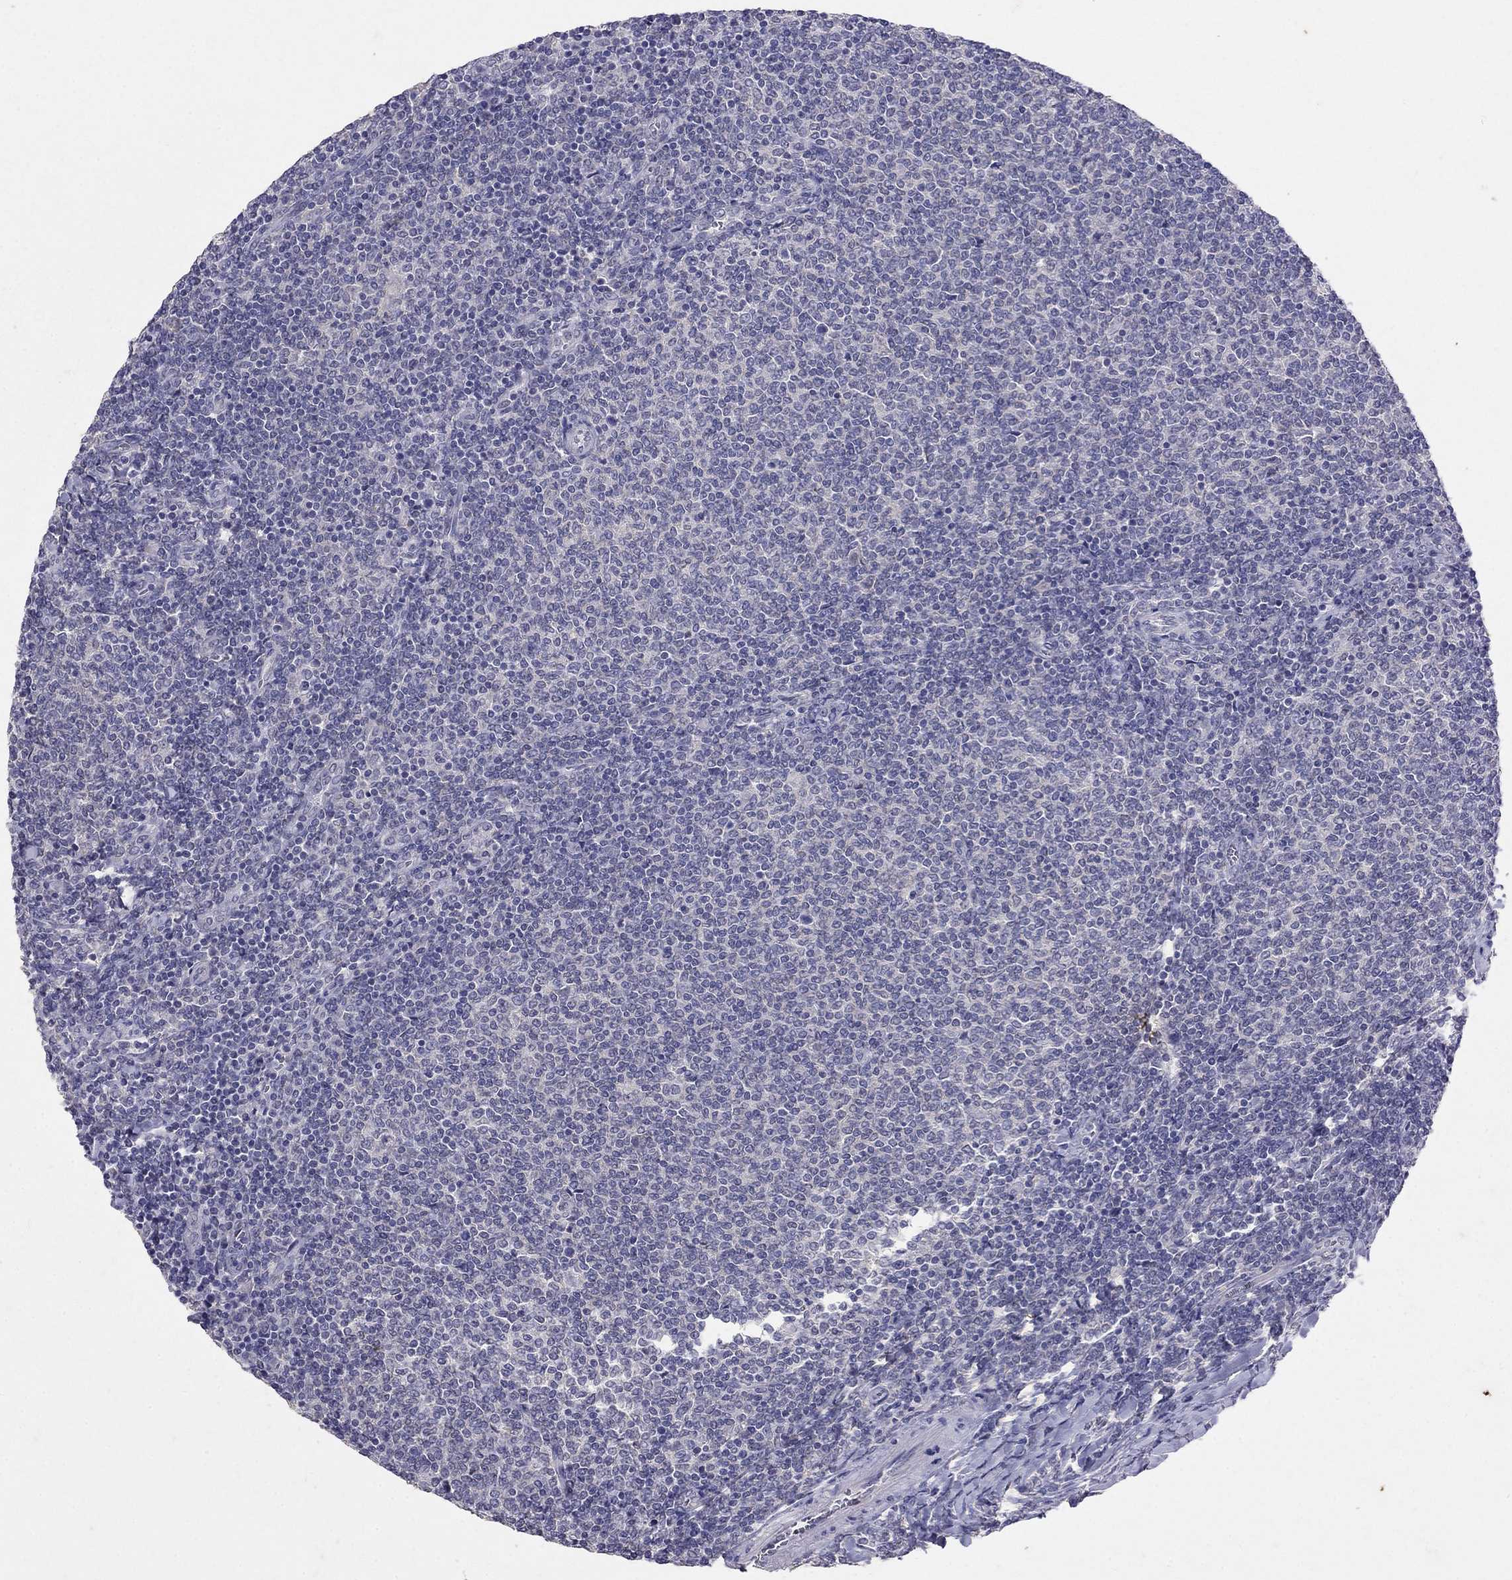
{"staining": {"intensity": "negative", "quantity": "none", "location": "none"}, "tissue": "lymphoma", "cell_type": "Tumor cells", "image_type": "cancer", "snomed": [{"axis": "morphology", "description": "Malignant lymphoma, non-Hodgkin's type, Low grade"}, {"axis": "topography", "description": "Lymph node"}], "caption": "High magnification brightfield microscopy of lymphoma stained with DAB (3,3'-diaminobenzidine) (brown) and counterstained with hematoxylin (blue): tumor cells show no significant staining.", "gene": "FST", "patient": {"sex": "male", "age": 52}}